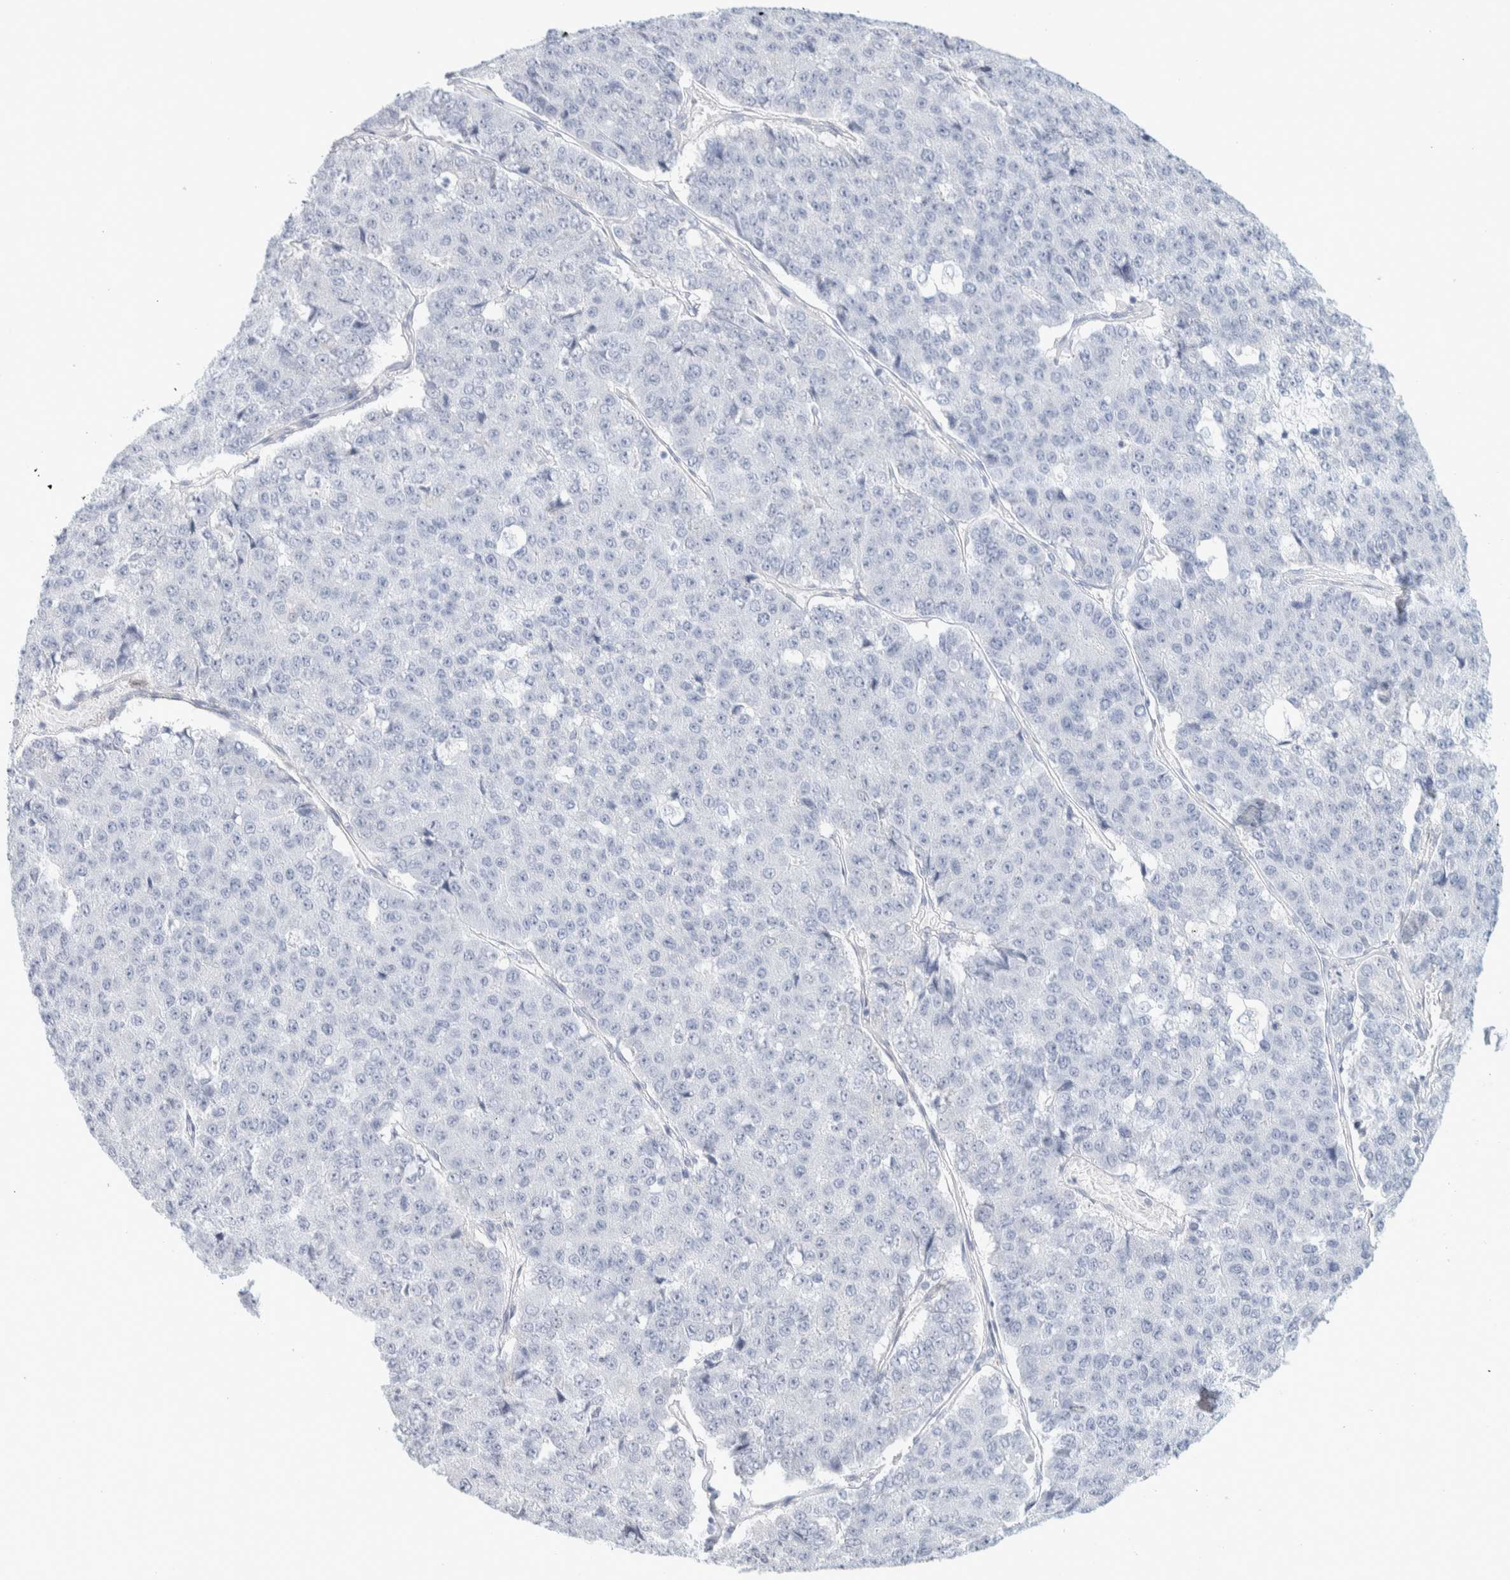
{"staining": {"intensity": "negative", "quantity": "none", "location": "none"}, "tissue": "pancreatic cancer", "cell_type": "Tumor cells", "image_type": "cancer", "snomed": [{"axis": "morphology", "description": "Adenocarcinoma, NOS"}, {"axis": "topography", "description": "Pancreas"}], "caption": "Immunohistochemistry micrograph of adenocarcinoma (pancreatic) stained for a protein (brown), which reveals no staining in tumor cells.", "gene": "ATCAY", "patient": {"sex": "male", "age": 50}}